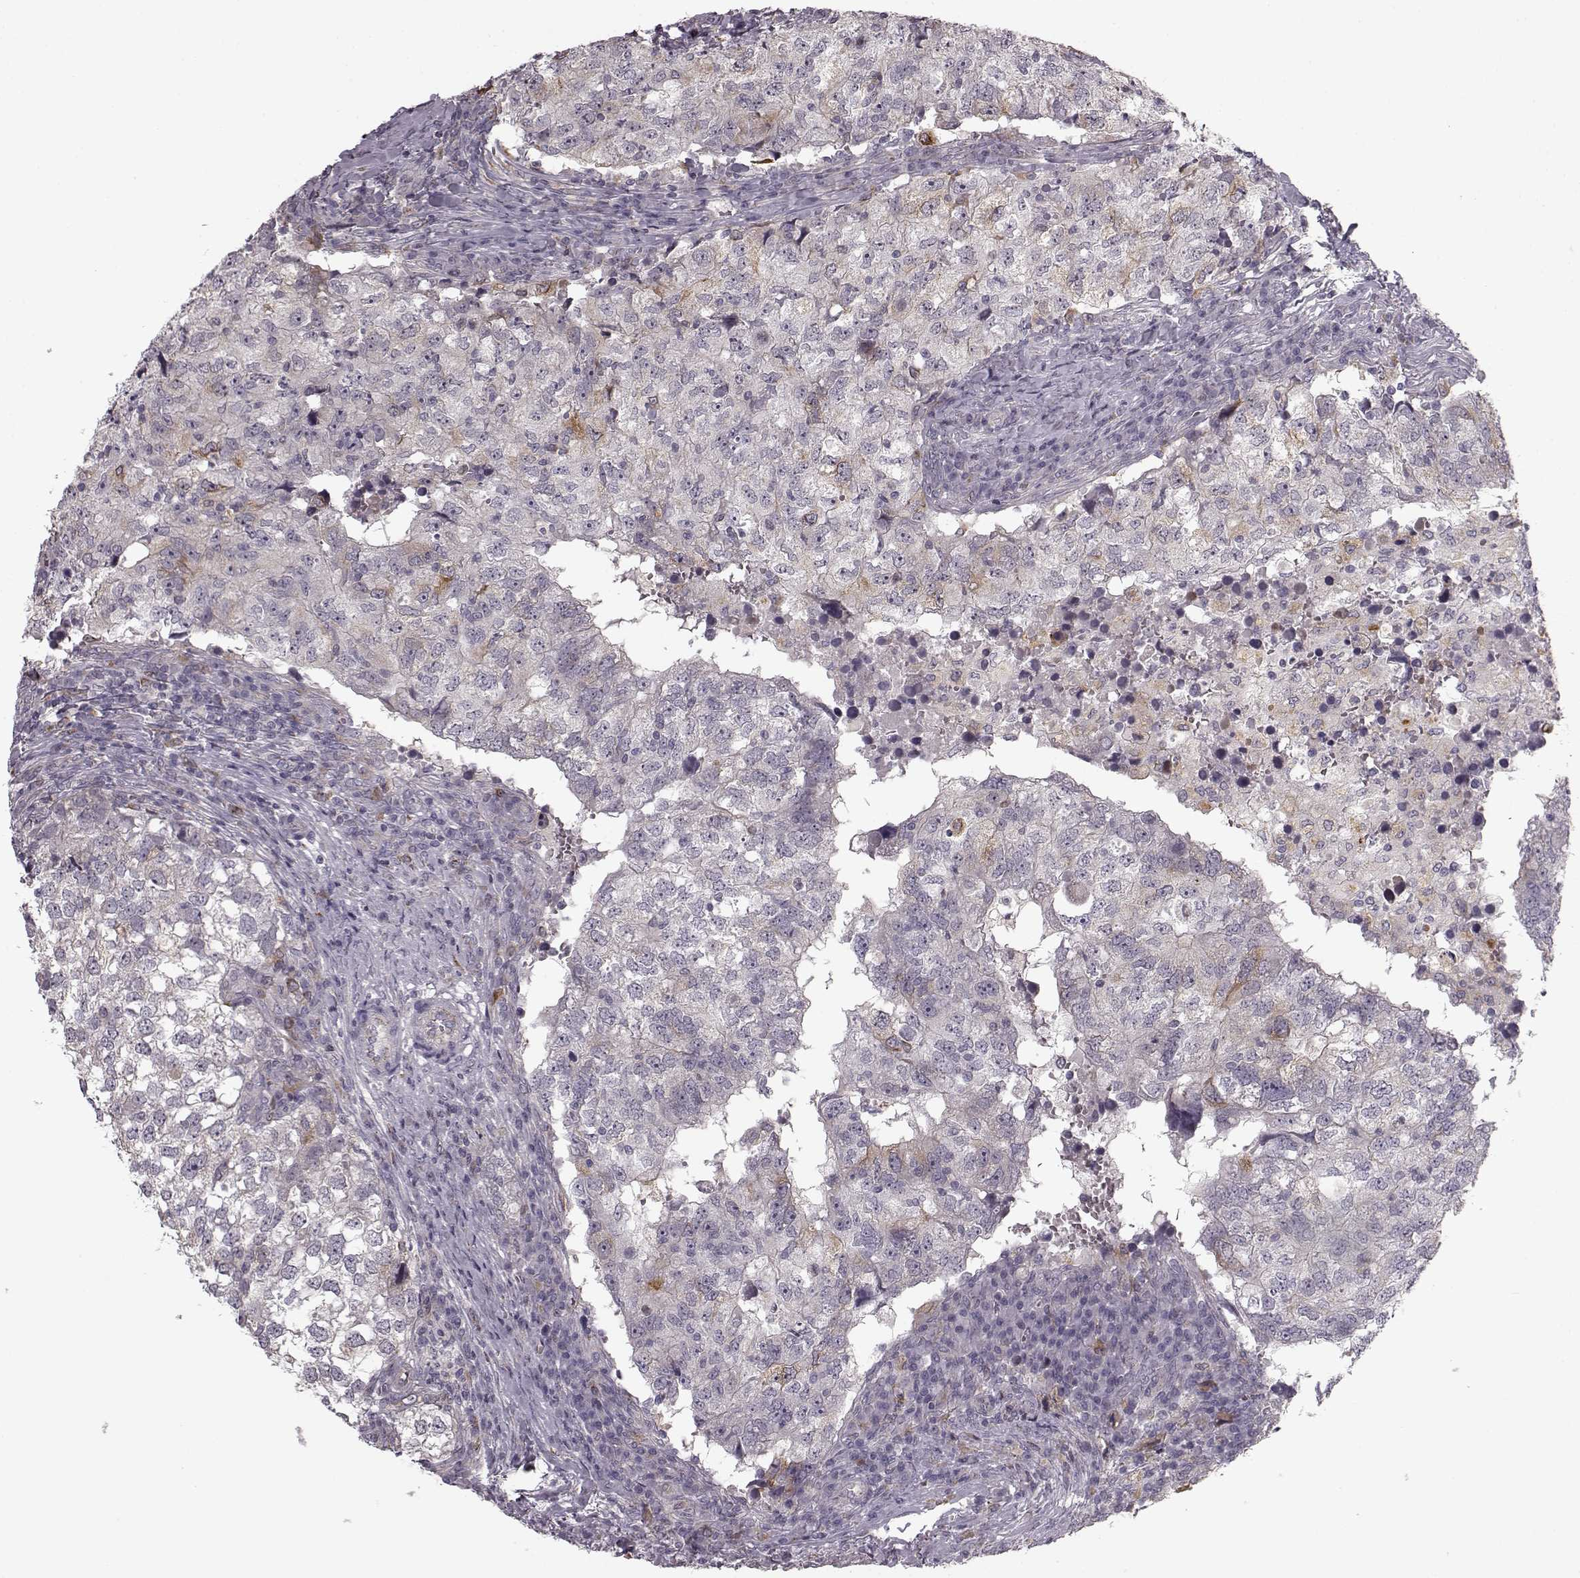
{"staining": {"intensity": "moderate", "quantity": "<25%", "location": "cytoplasmic/membranous"}, "tissue": "breast cancer", "cell_type": "Tumor cells", "image_type": "cancer", "snomed": [{"axis": "morphology", "description": "Duct carcinoma"}, {"axis": "topography", "description": "Breast"}], "caption": "There is low levels of moderate cytoplasmic/membranous expression in tumor cells of breast intraductal carcinoma, as demonstrated by immunohistochemical staining (brown color).", "gene": "HMMR", "patient": {"sex": "female", "age": 30}}